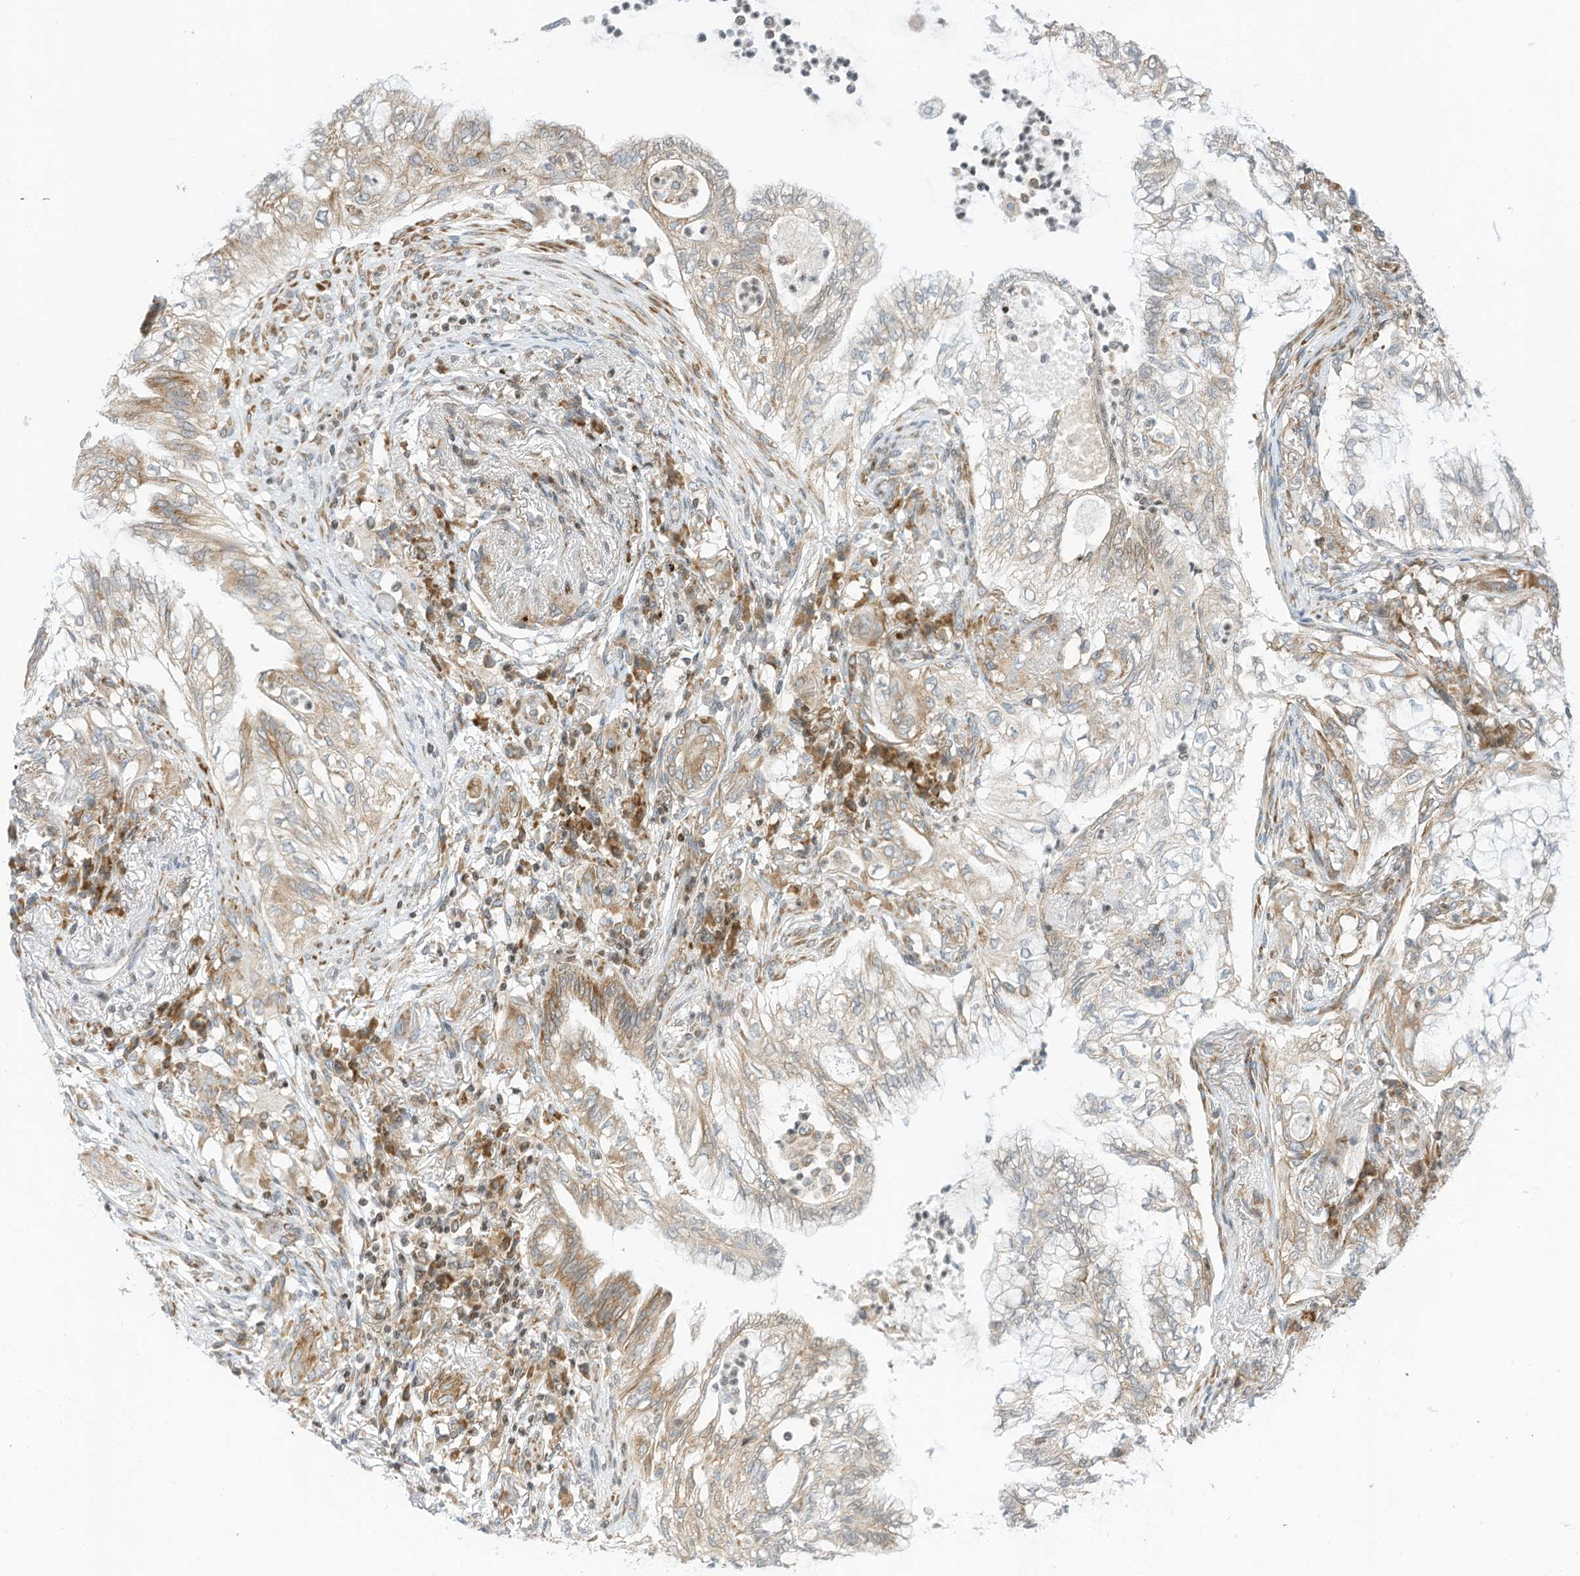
{"staining": {"intensity": "weak", "quantity": "25%-75%", "location": "cytoplasmic/membranous"}, "tissue": "lung cancer", "cell_type": "Tumor cells", "image_type": "cancer", "snomed": [{"axis": "morphology", "description": "Adenocarcinoma, NOS"}, {"axis": "topography", "description": "Lung"}], "caption": "DAB (3,3'-diaminobenzidine) immunohistochemical staining of human lung adenocarcinoma exhibits weak cytoplasmic/membranous protein positivity in about 25%-75% of tumor cells. Nuclei are stained in blue.", "gene": "EDF1", "patient": {"sex": "female", "age": 70}}